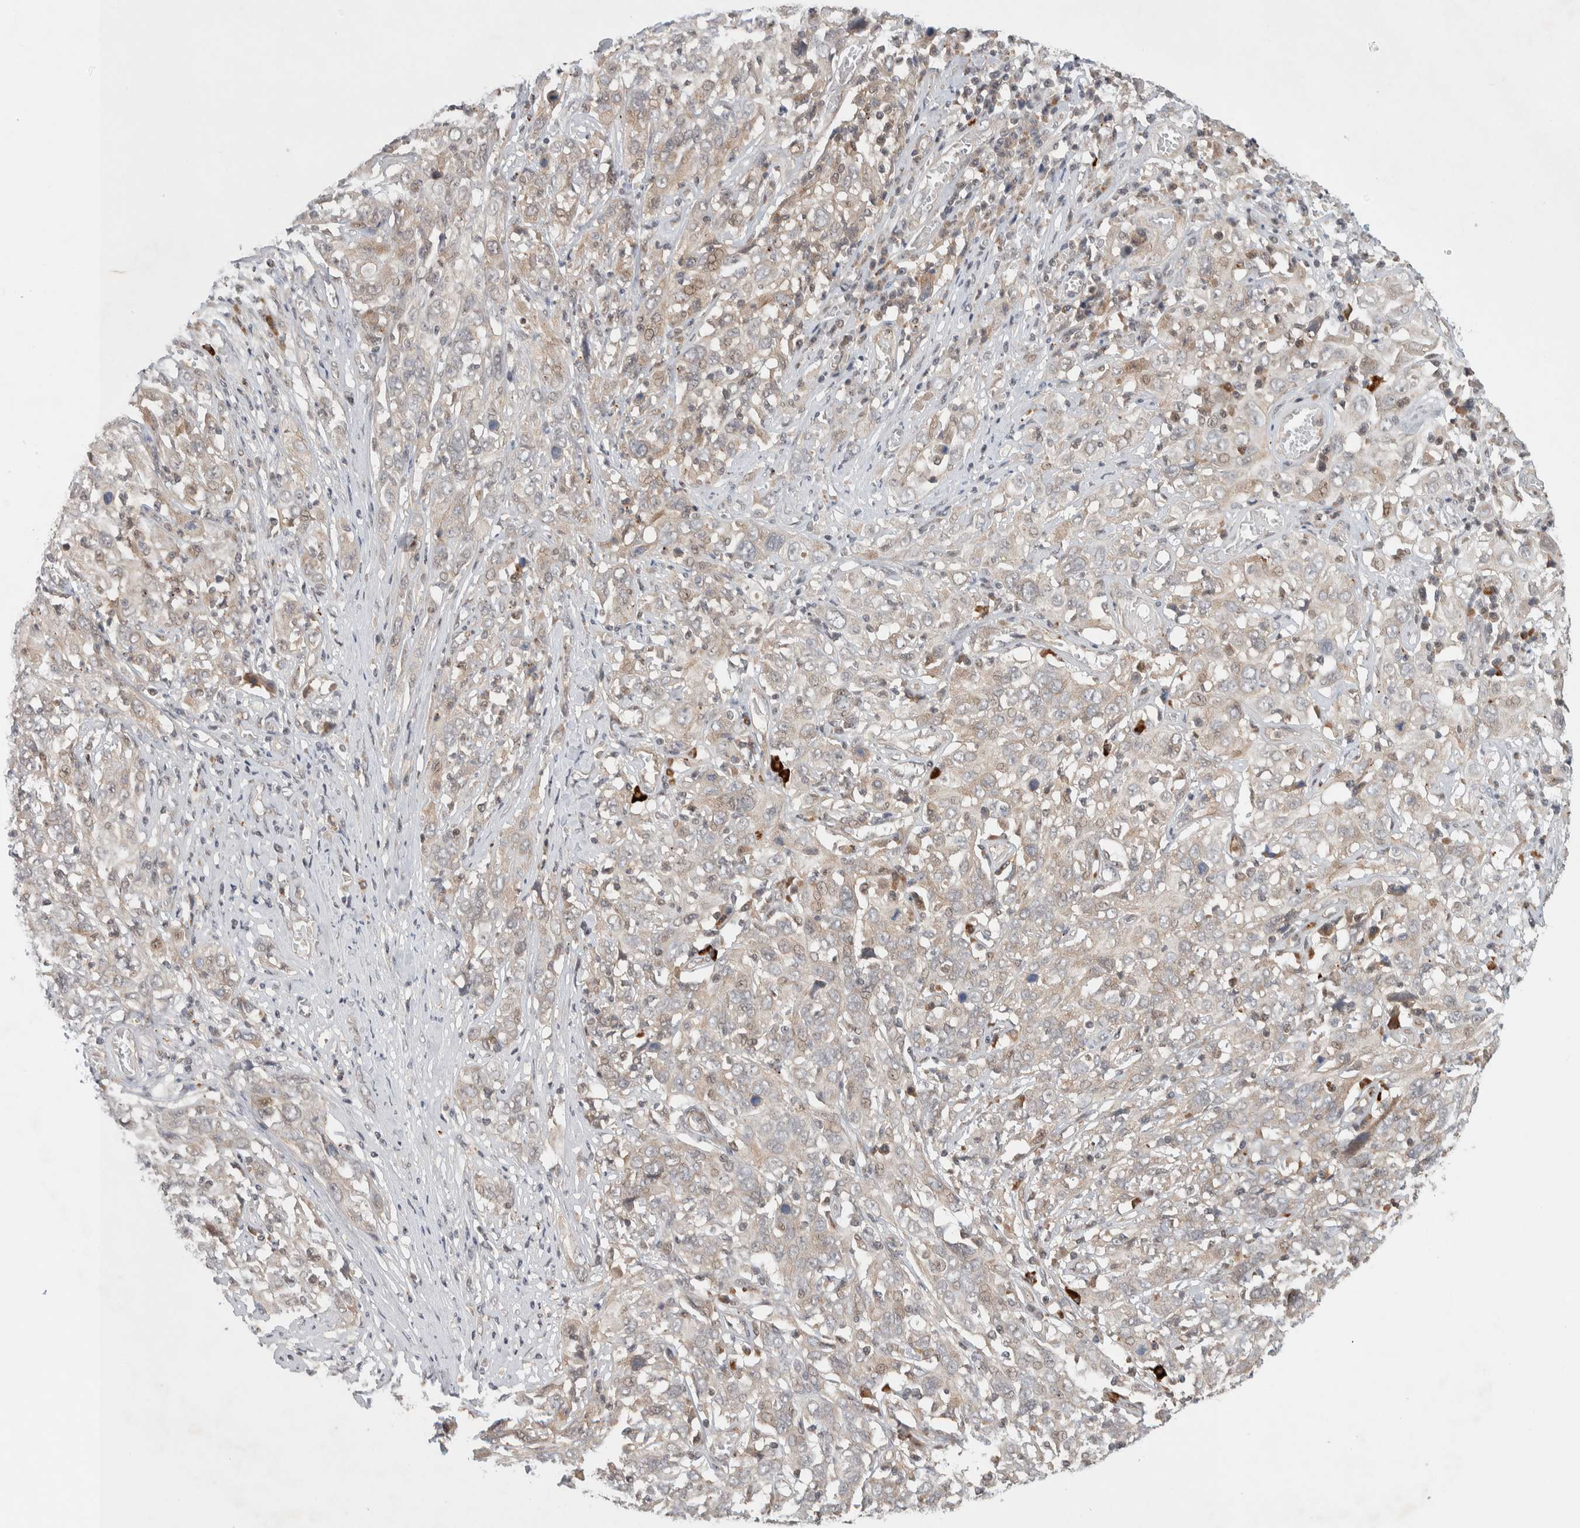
{"staining": {"intensity": "weak", "quantity": "<25%", "location": "cytoplasmic/membranous"}, "tissue": "cervical cancer", "cell_type": "Tumor cells", "image_type": "cancer", "snomed": [{"axis": "morphology", "description": "Squamous cell carcinoma, NOS"}, {"axis": "topography", "description": "Cervix"}], "caption": "IHC histopathology image of cervical cancer (squamous cell carcinoma) stained for a protein (brown), which displays no expression in tumor cells.", "gene": "DEPTOR", "patient": {"sex": "female", "age": 46}}